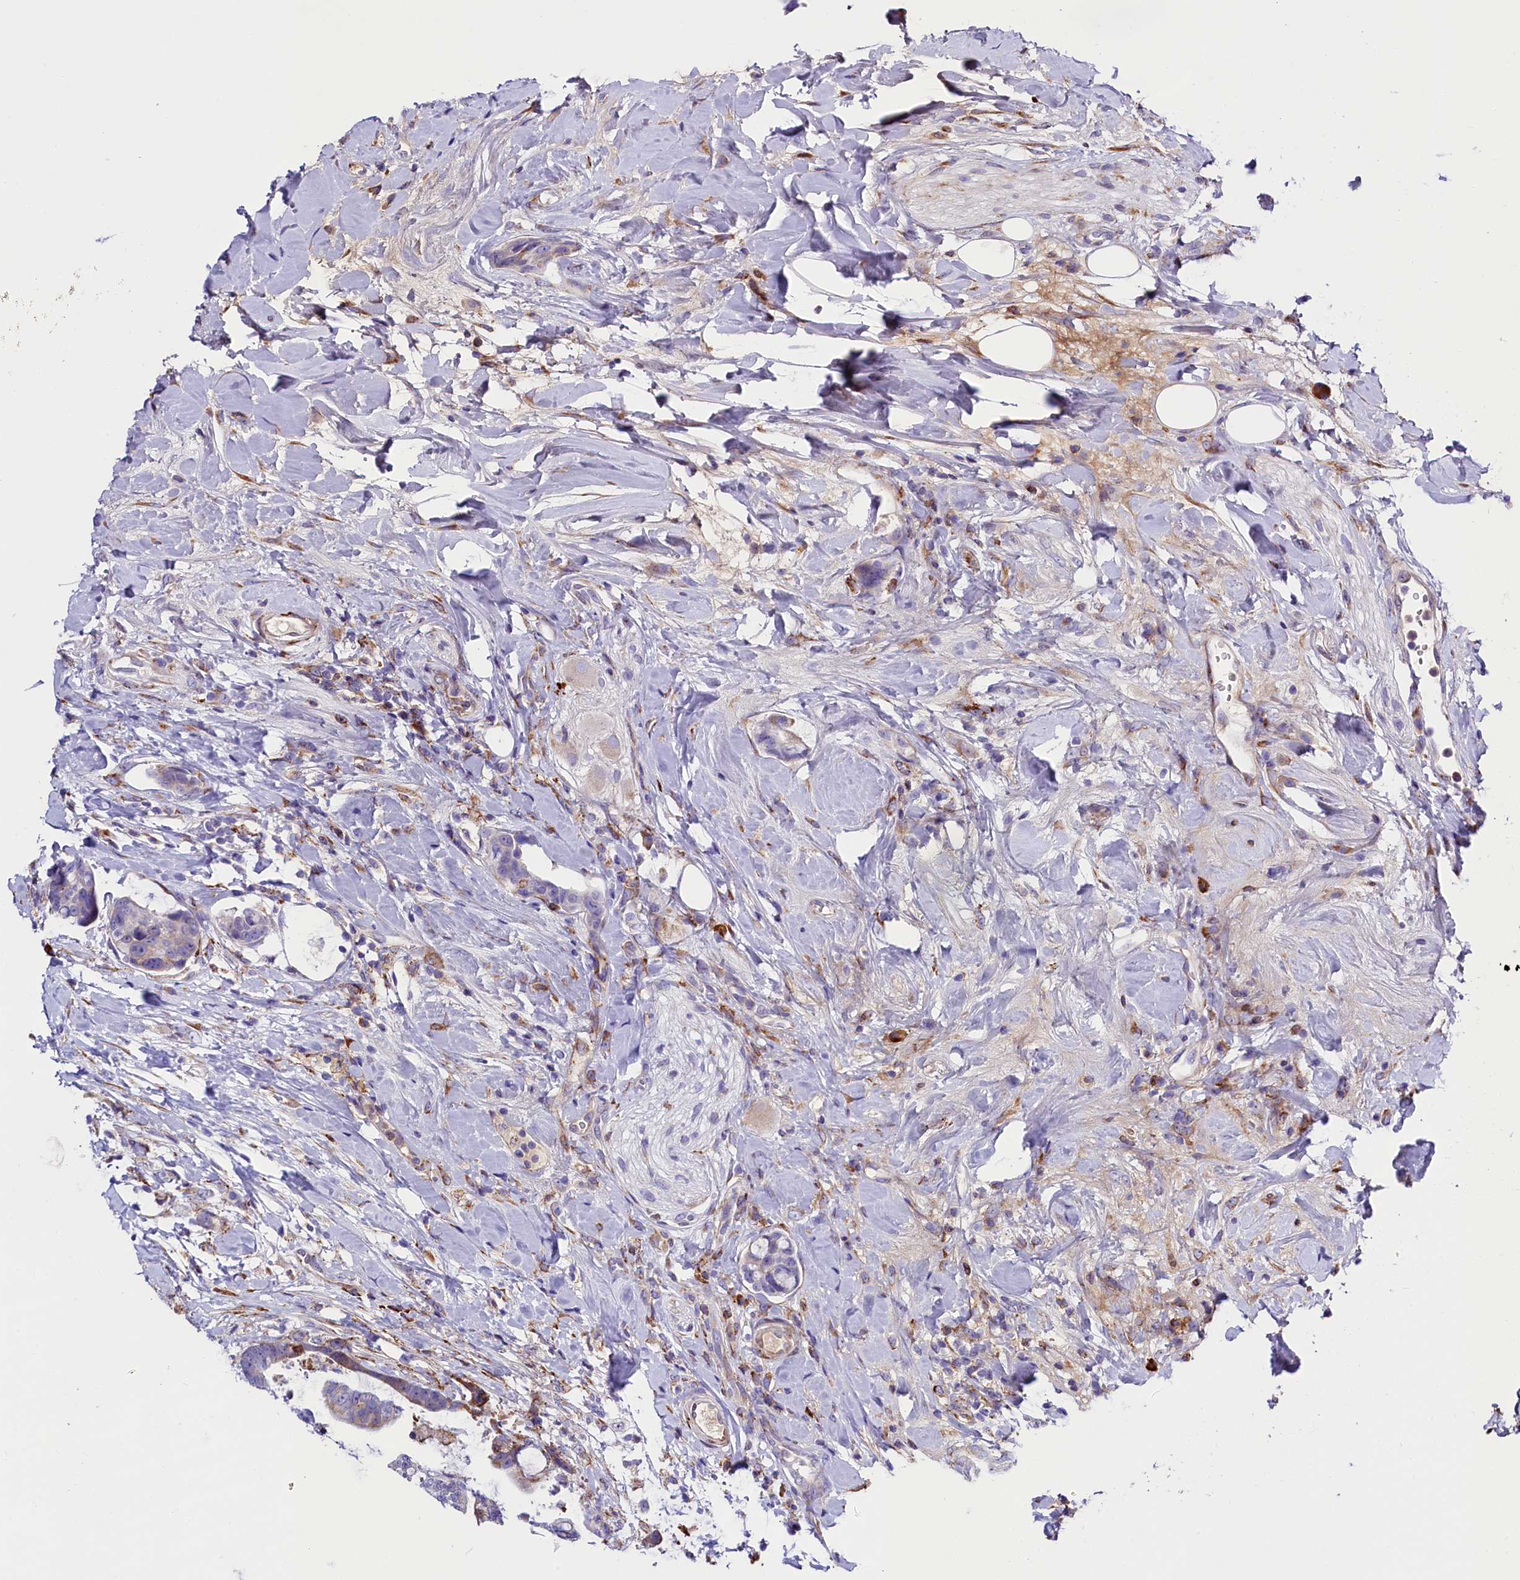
{"staining": {"intensity": "negative", "quantity": "none", "location": "none"}, "tissue": "colorectal cancer", "cell_type": "Tumor cells", "image_type": "cancer", "snomed": [{"axis": "morphology", "description": "Adenocarcinoma, NOS"}, {"axis": "topography", "description": "Colon"}], "caption": "IHC photomicrograph of neoplastic tissue: human colorectal adenocarcinoma stained with DAB (3,3'-diaminobenzidine) demonstrates no significant protein expression in tumor cells.", "gene": "CMTR2", "patient": {"sex": "female", "age": 82}}